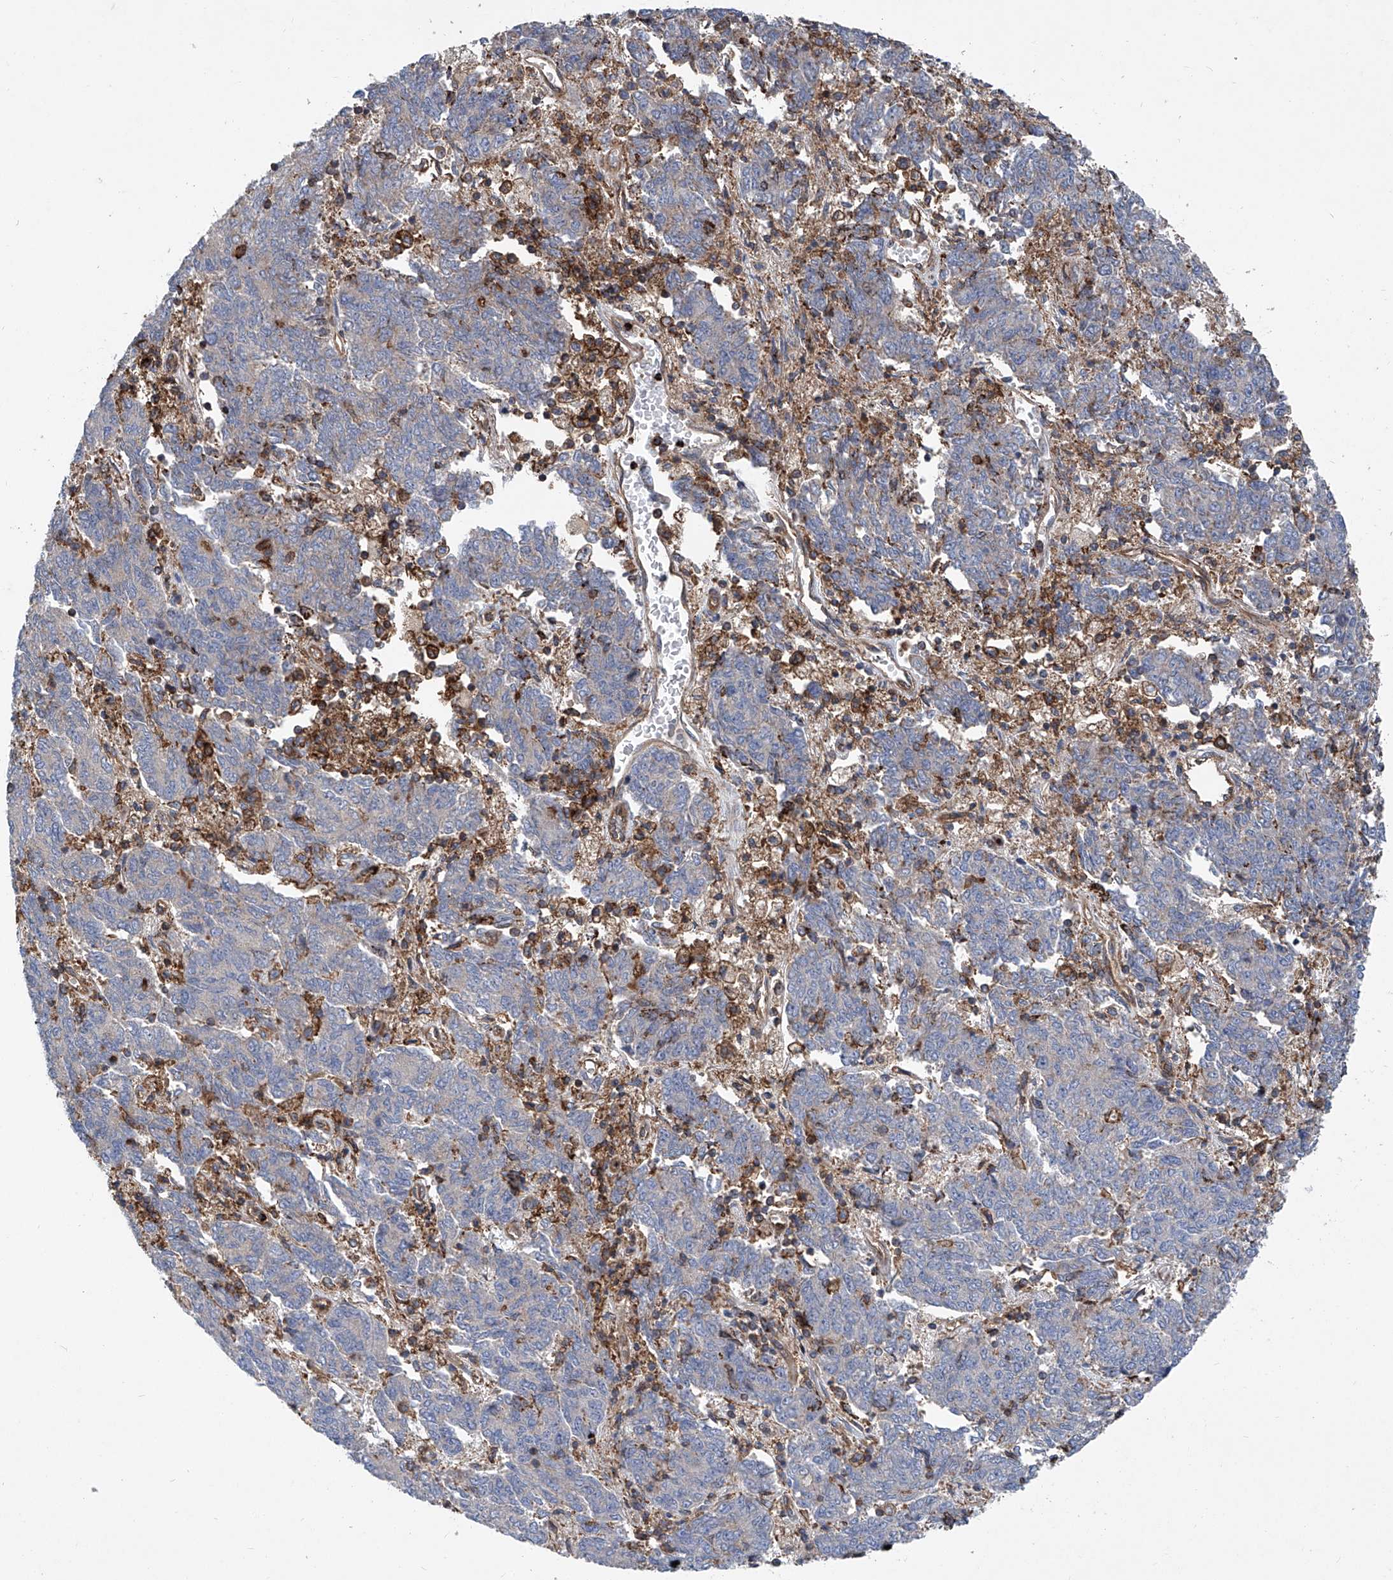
{"staining": {"intensity": "negative", "quantity": "none", "location": "none"}, "tissue": "endometrial cancer", "cell_type": "Tumor cells", "image_type": "cancer", "snomed": [{"axis": "morphology", "description": "Adenocarcinoma, NOS"}, {"axis": "topography", "description": "Endometrium"}], "caption": "Tumor cells show no significant protein staining in endometrial cancer (adenocarcinoma). The staining is performed using DAB (3,3'-diaminobenzidine) brown chromogen with nuclei counter-stained in using hematoxylin.", "gene": "SMAP1", "patient": {"sex": "female", "age": 80}}